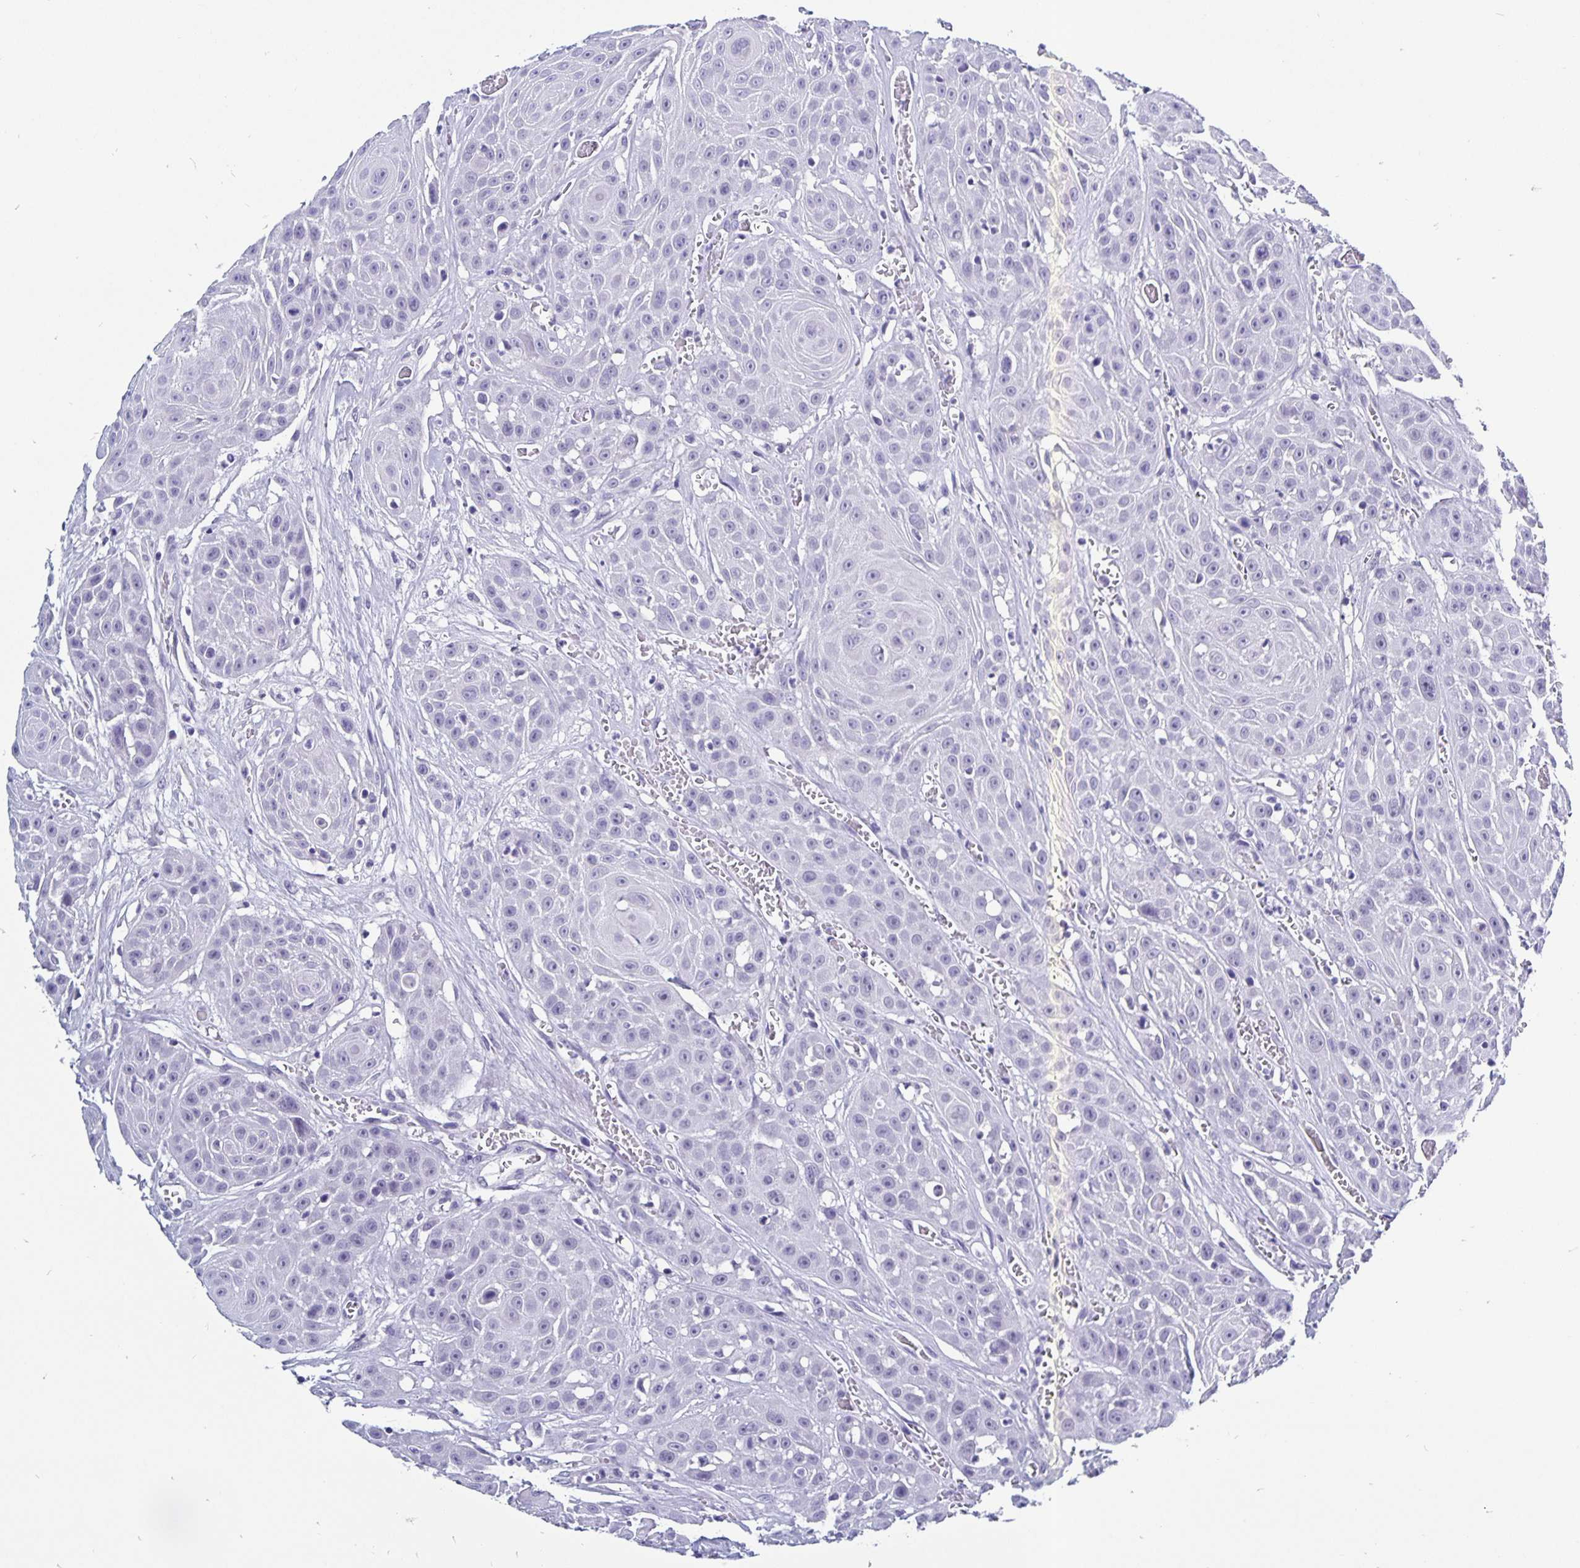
{"staining": {"intensity": "negative", "quantity": "none", "location": "none"}, "tissue": "head and neck cancer", "cell_type": "Tumor cells", "image_type": "cancer", "snomed": [{"axis": "morphology", "description": "Squamous cell carcinoma, NOS"}, {"axis": "topography", "description": "Oral tissue"}, {"axis": "topography", "description": "Head-Neck"}], "caption": "DAB immunohistochemical staining of human head and neck squamous cell carcinoma shows no significant staining in tumor cells.", "gene": "ODF3B", "patient": {"sex": "male", "age": 81}}